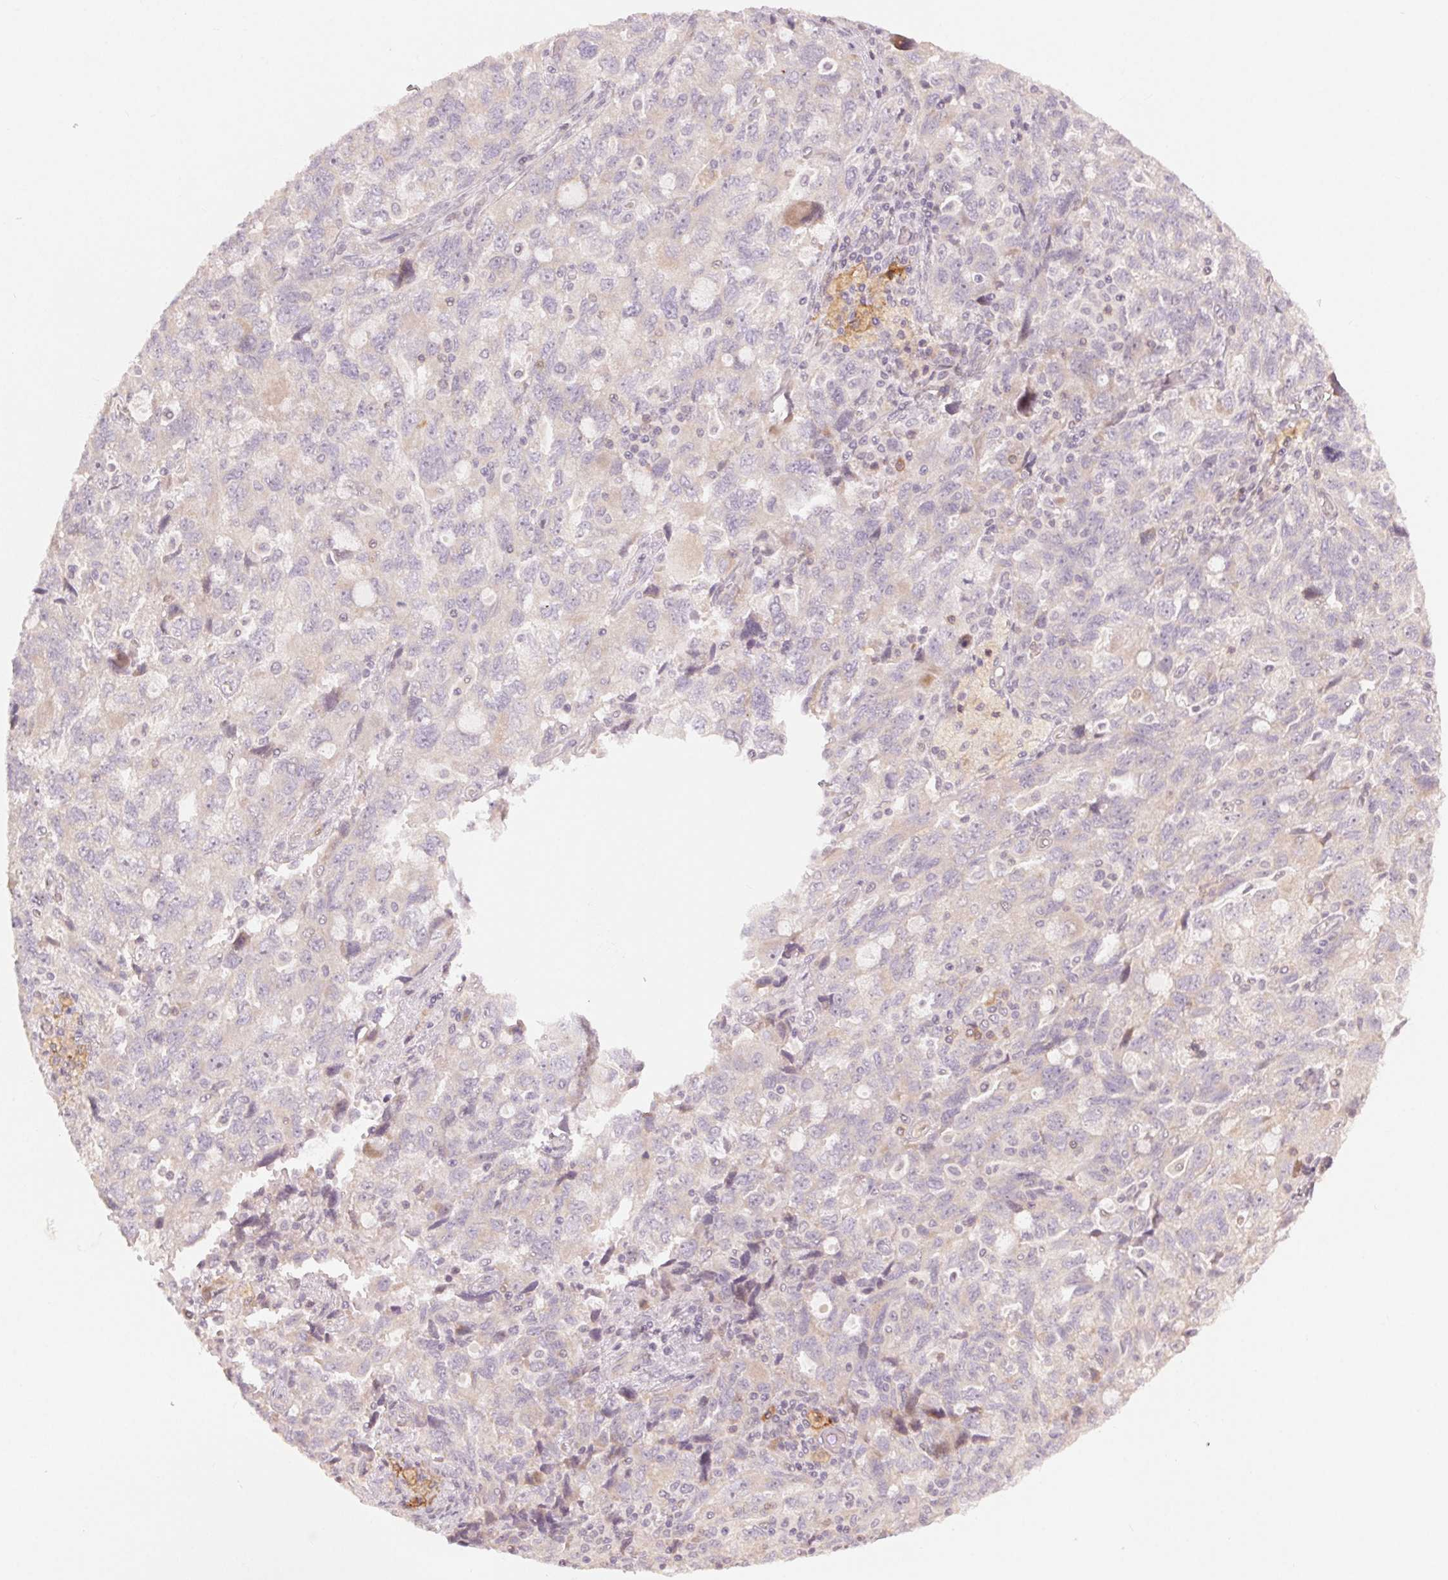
{"staining": {"intensity": "negative", "quantity": "none", "location": "none"}, "tissue": "ovarian cancer", "cell_type": "Tumor cells", "image_type": "cancer", "snomed": [{"axis": "morphology", "description": "Carcinoma, NOS"}, {"axis": "morphology", "description": "Cystadenocarcinoma, serous, NOS"}, {"axis": "topography", "description": "Ovary"}], "caption": "This is a photomicrograph of immunohistochemistry staining of ovarian cancer, which shows no expression in tumor cells.", "gene": "DENND2C", "patient": {"sex": "female", "age": 69}}